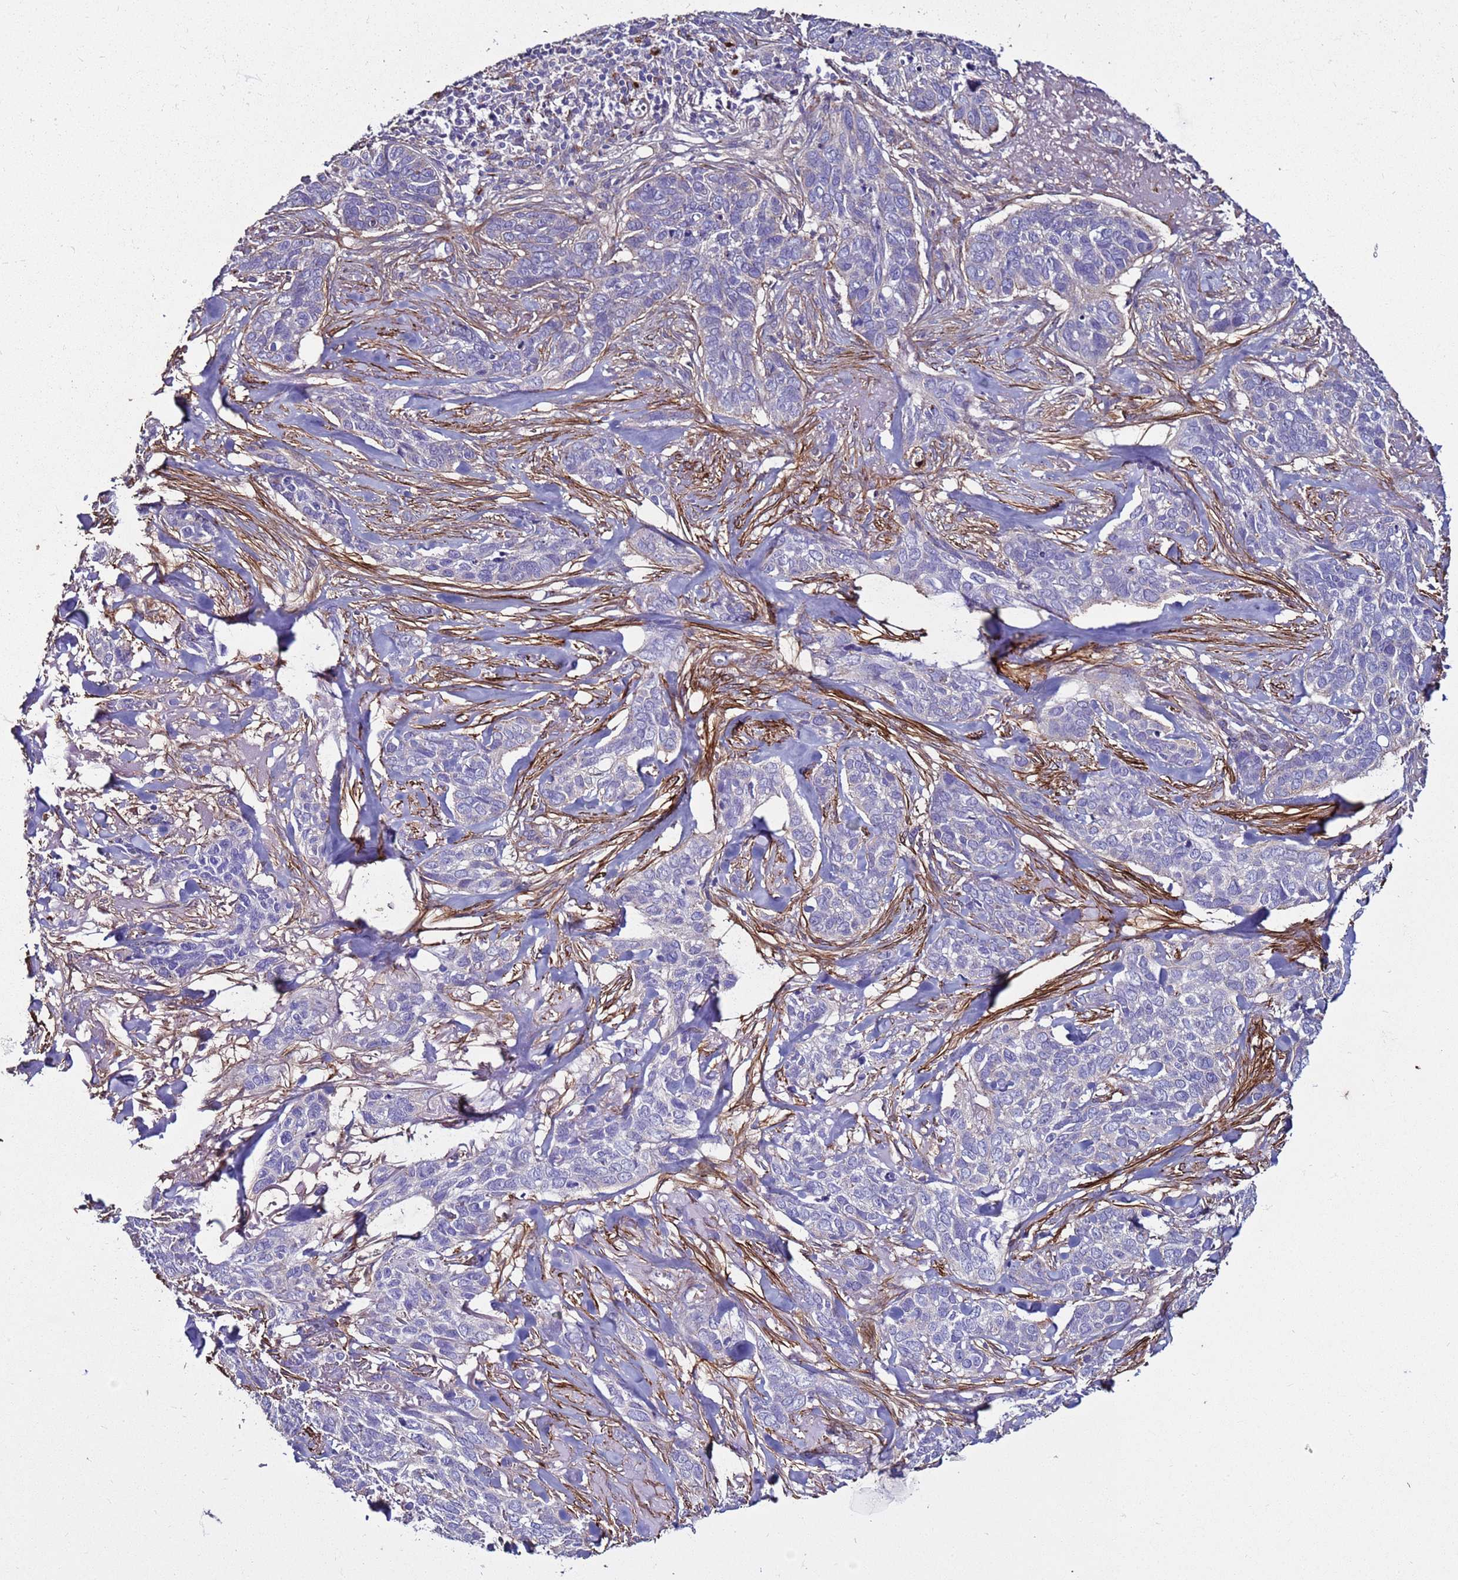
{"staining": {"intensity": "negative", "quantity": "none", "location": "none"}, "tissue": "skin cancer", "cell_type": "Tumor cells", "image_type": "cancer", "snomed": [{"axis": "morphology", "description": "Basal cell carcinoma"}, {"axis": "topography", "description": "Skin"}], "caption": "Immunohistochemical staining of human basal cell carcinoma (skin) reveals no significant staining in tumor cells.", "gene": "RABL2B", "patient": {"sex": "male", "age": 86}}